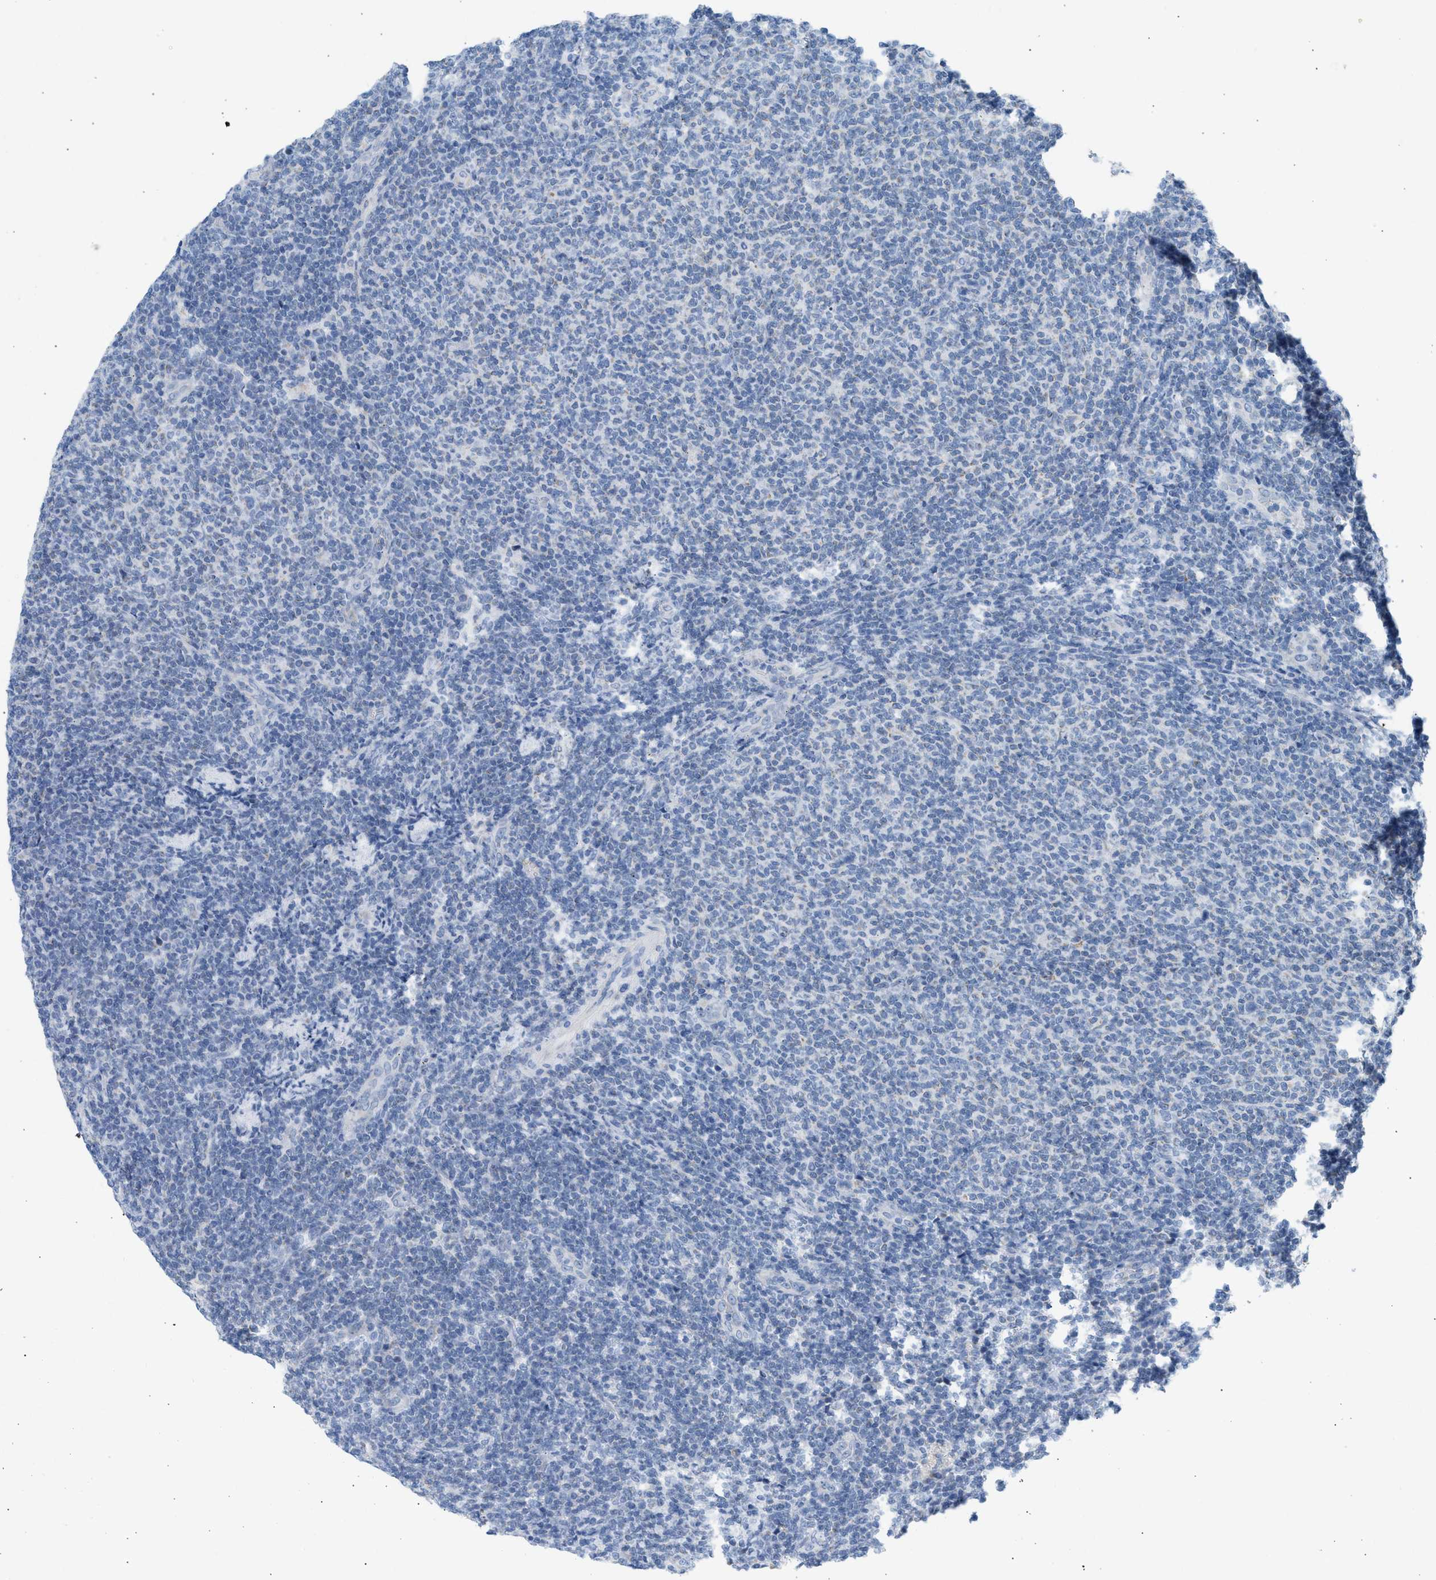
{"staining": {"intensity": "negative", "quantity": "none", "location": "none"}, "tissue": "lymphoma", "cell_type": "Tumor cells", "image_type": "cancer", "snomed": [{"axis": "morphology", "description": "Malignant lymphoma, non-Hodgkin's type, Low grade"}, {"axis": "topography", "description": "Lymph node"}], "caption": "Protein analysis of low-grade malignant lymphoma, non-Hodgkin's type demonstrates no significant staining in tumor cells.", "gene": "NDUFS8", "patient": {"sex": "male", "age": 66}}